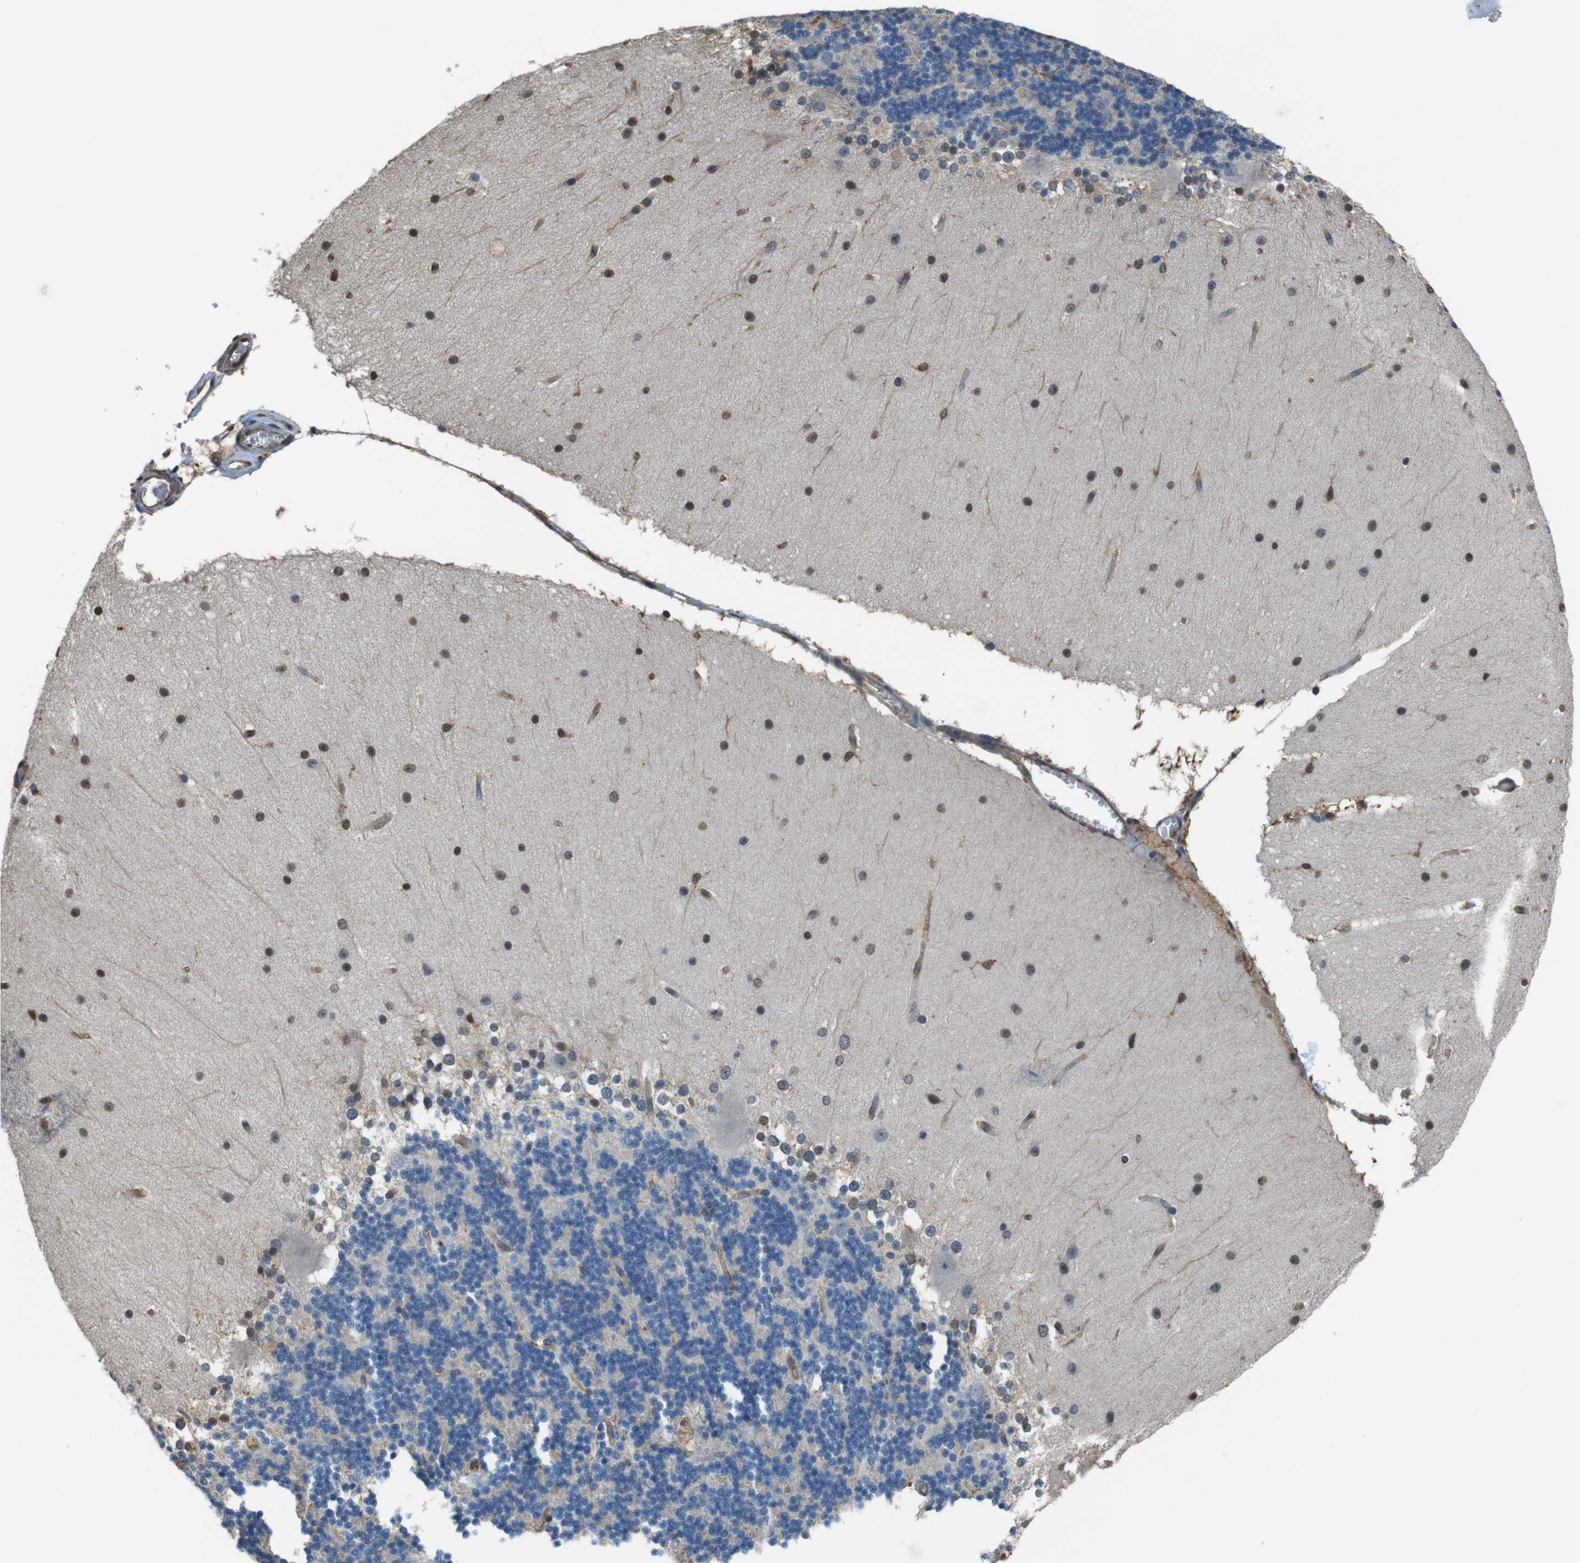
{"staining": {"intensity": "negative", "quantity": "none", "location": "none"}, "tissue": "cerebellum", "cell_type": "Cells in granular layer", "image_type": "normal", "snomed": [{"axis": "morphology", "description": "Normal tissue, NOS"}, {"axis": "topography", "description": "Cerebellum"}], "caption": "IHC of benign human cerebellum exhibits no positivity in cells in granular layer. (Stains: DAB (3,3'-diaminobenzidine) IHC with hematoxylin counter stain, Microscopy: brightfield microscopy at high magnification).", "gene": "FCAR", "patient": {"sex": "female", "age": 19}}